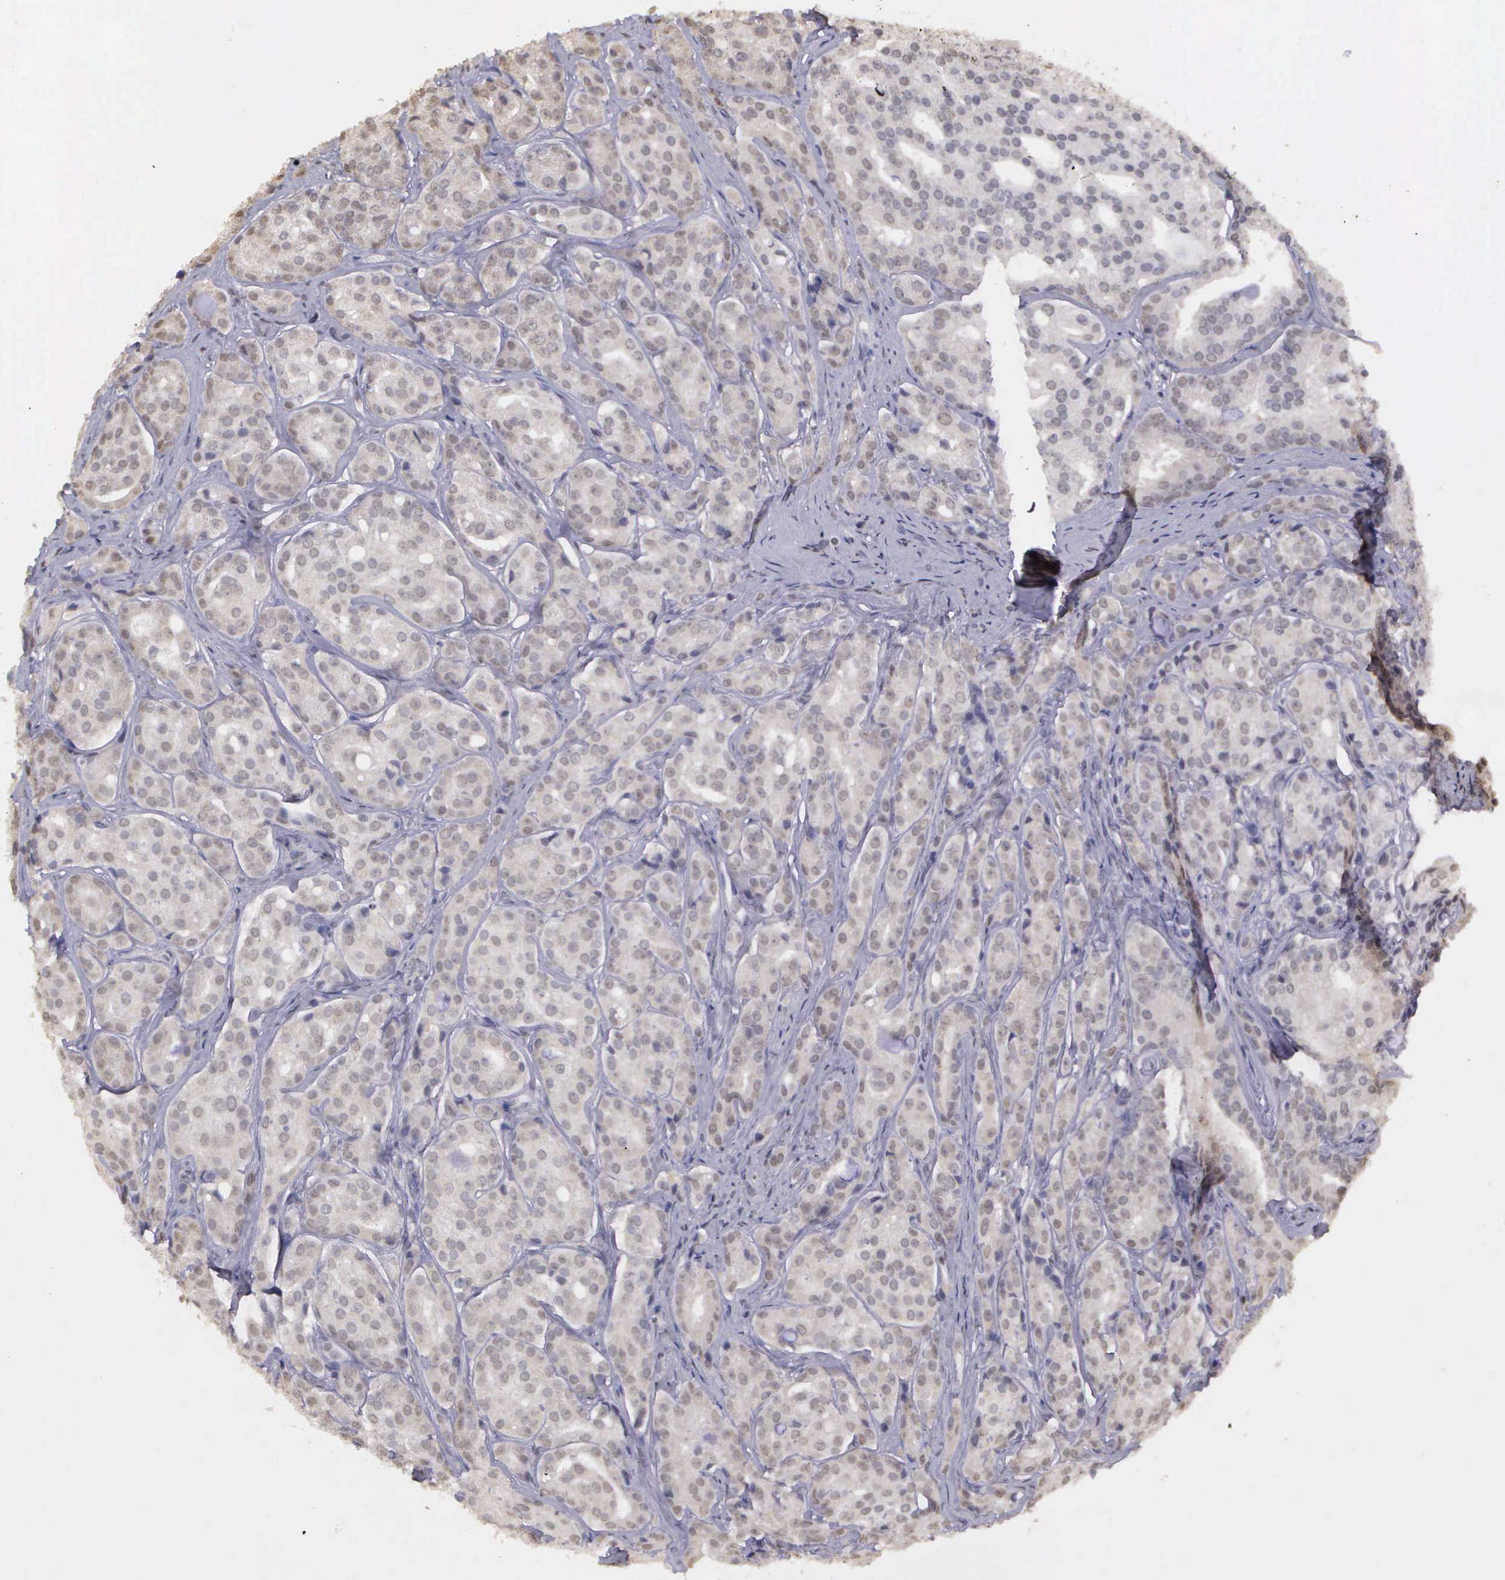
{"staining": {"intensity": "weak", "quantity": "<25%", "location": "nuclear"}, "tissue": "prostate cancer", "cell_type": "Tumor cells", "image_type": "cancer", "snomed": [{"axis": "morphology", "description": "Adenocarcinoma, High grade"}, {"axis": "topography", "description": "Prostate"}], "caption": "IHC of human prostate cancer (high-grade adenocarcinoma) displays no staining in tumor cells. (DAB immunohistochemistry, high magnification).", "gene": "ARMCX5", "patient": {"sex": "male", "age": 64}}